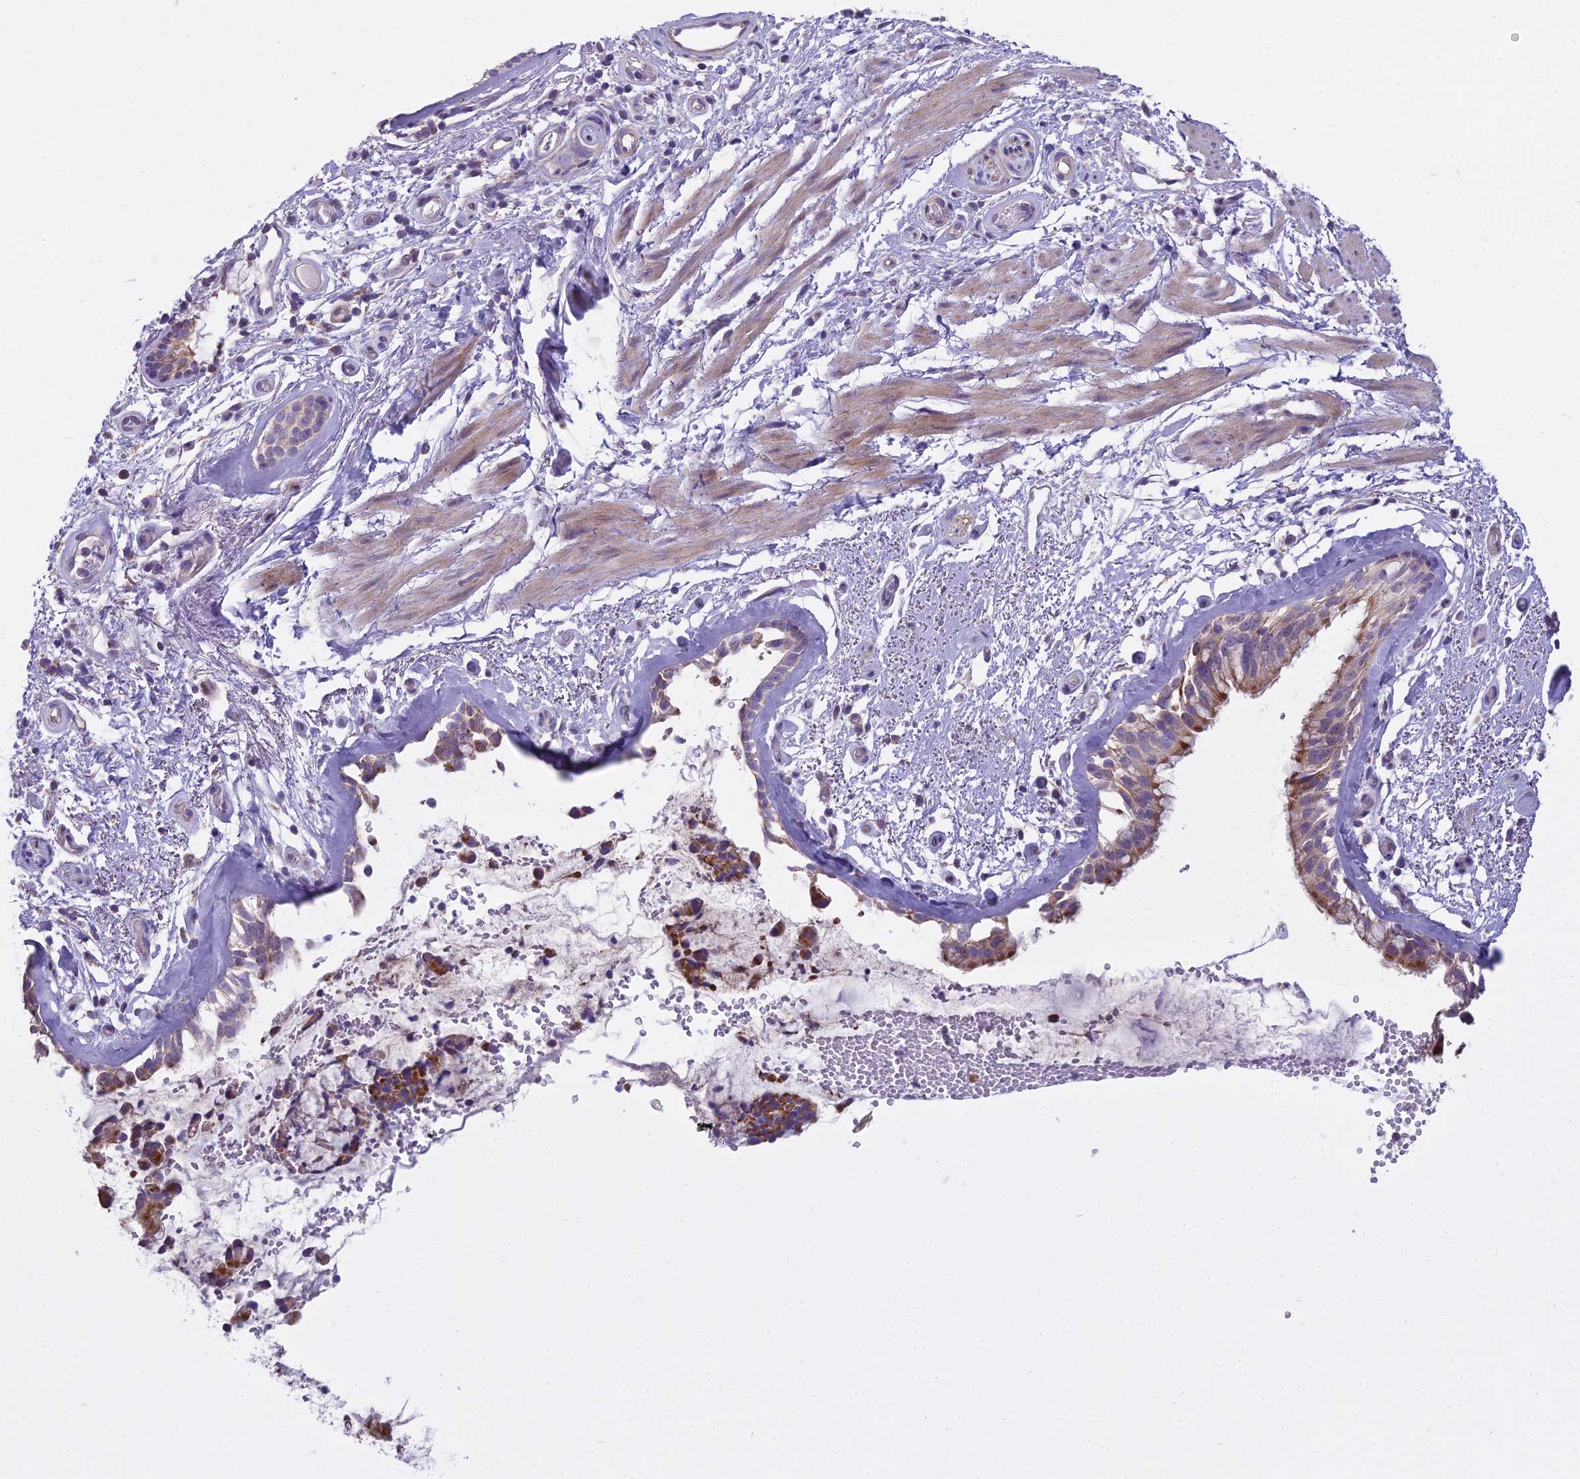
{"staining": {"intensity": "strong", "quantity": "25%-75%", "location": "cytoplasmic/membranous"}, "tissue": "bronchus", "cell_type": "Respiratory epithelial cells", "image_type": "normal", "snomed": [{"axis": "morphology", "description": "Normal tissue, NOS"}, {"axis": "topography", "description": "Cartilage tissue"}, {"axis": "topography", "description": "Bronchus"}], "caption": "Immunohistochemical staining of normal bronchus exhibits high levels of strong cytoplasmic/membranous expression in about 25%-75% of respiratory epithelial cells.", "gene": "DUS2", "patient": {"sex": "female", "age": 66}}